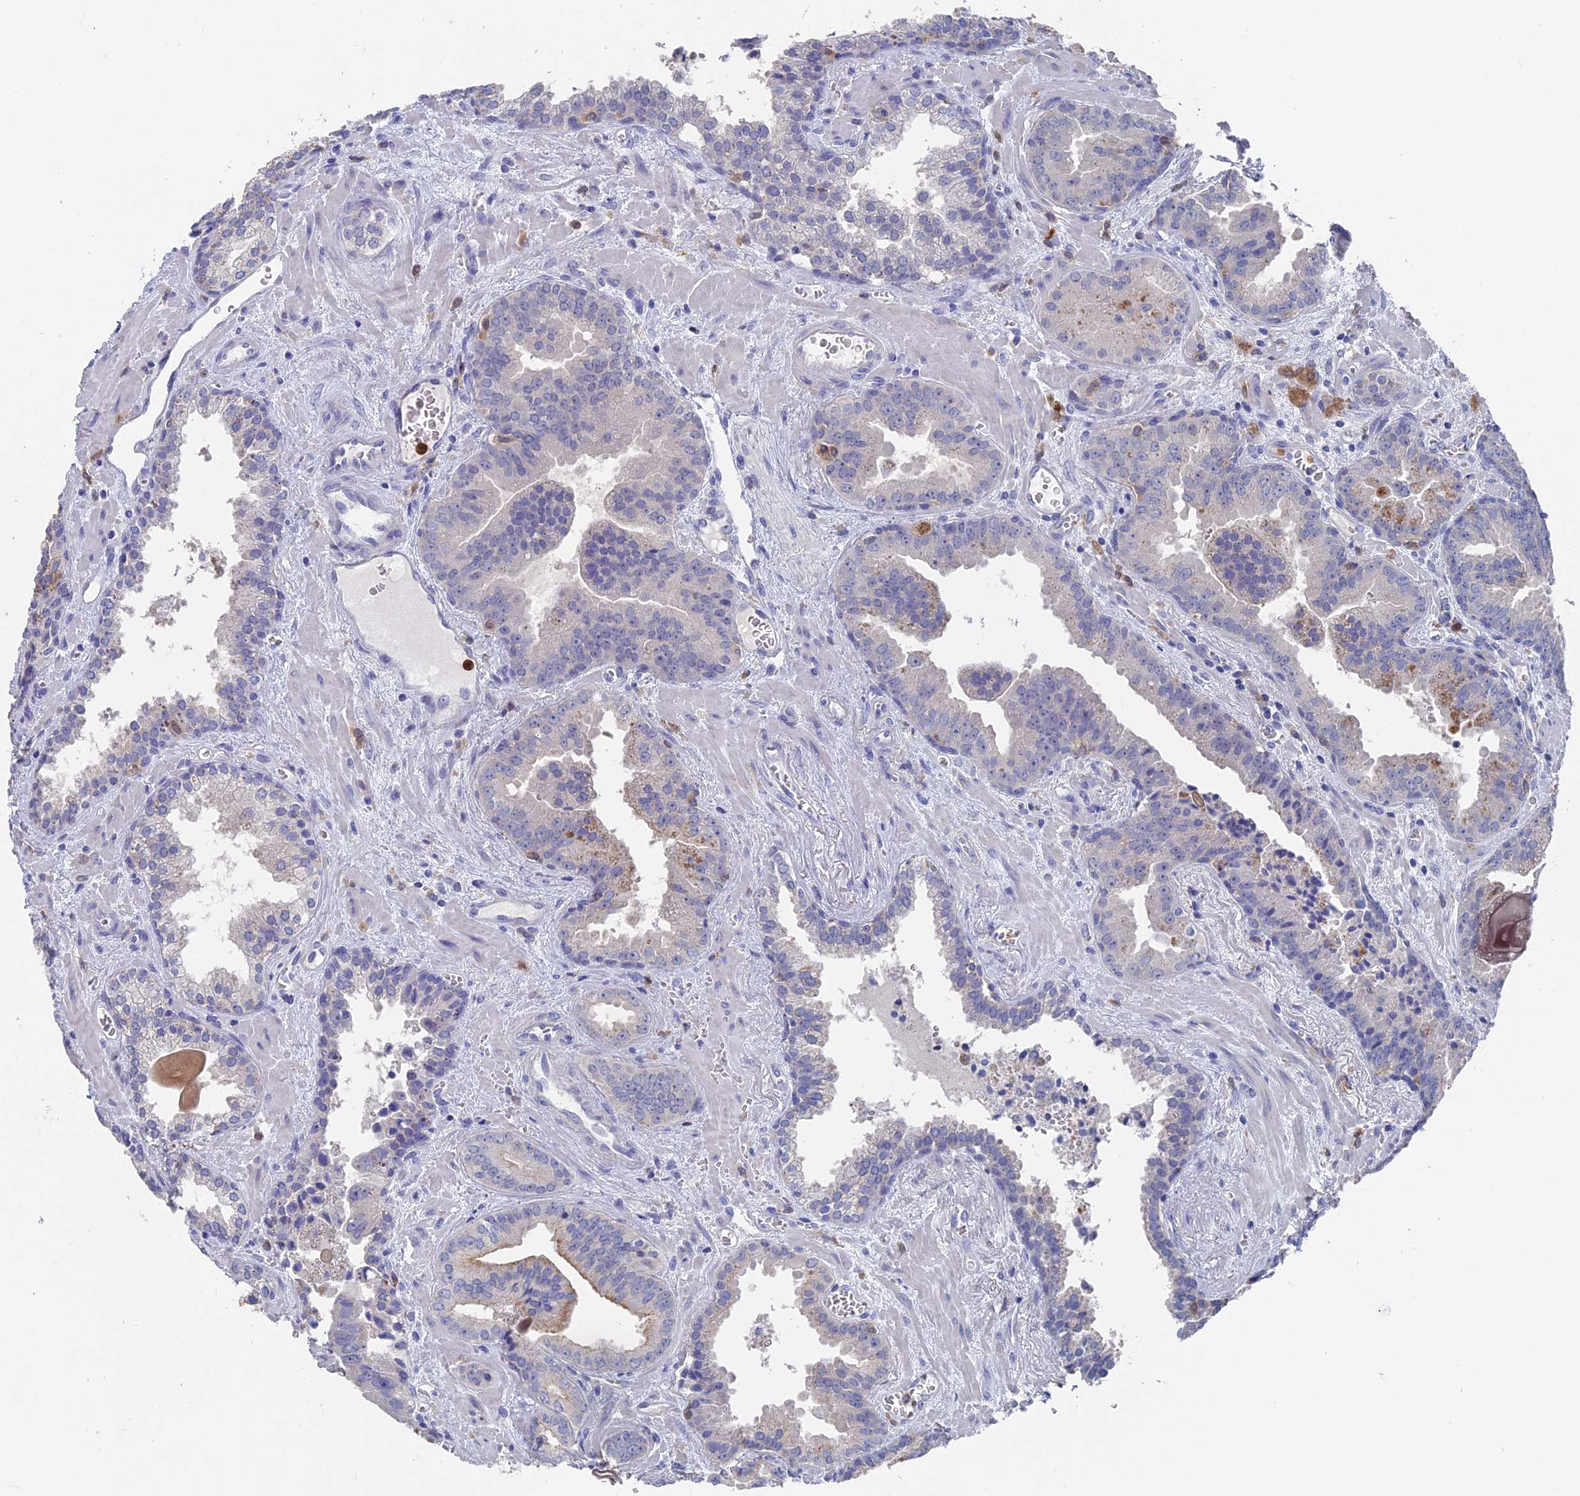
{"staining": {"intensity": "negative", "quantity": "none", "location": "none"}, "tissue": "prostate cancer", "cell_type": "Tumor cells", "image_type": "cancer", "snomed": [{"axis": "morphology", "description": "Adenocarcinoma, High grade"}, {"axis": "topography", "description": "Prostate"}], "caption": "A photomicrograph of high-grade adenocarcinoma (prostate) stained for a protein reveals no brown staining in tumor cells. (DAB IHC visualized using brightfield microscopy, high magnification).", "gene": "NCF4", "patient": {"sex": "male", "age": 68}}